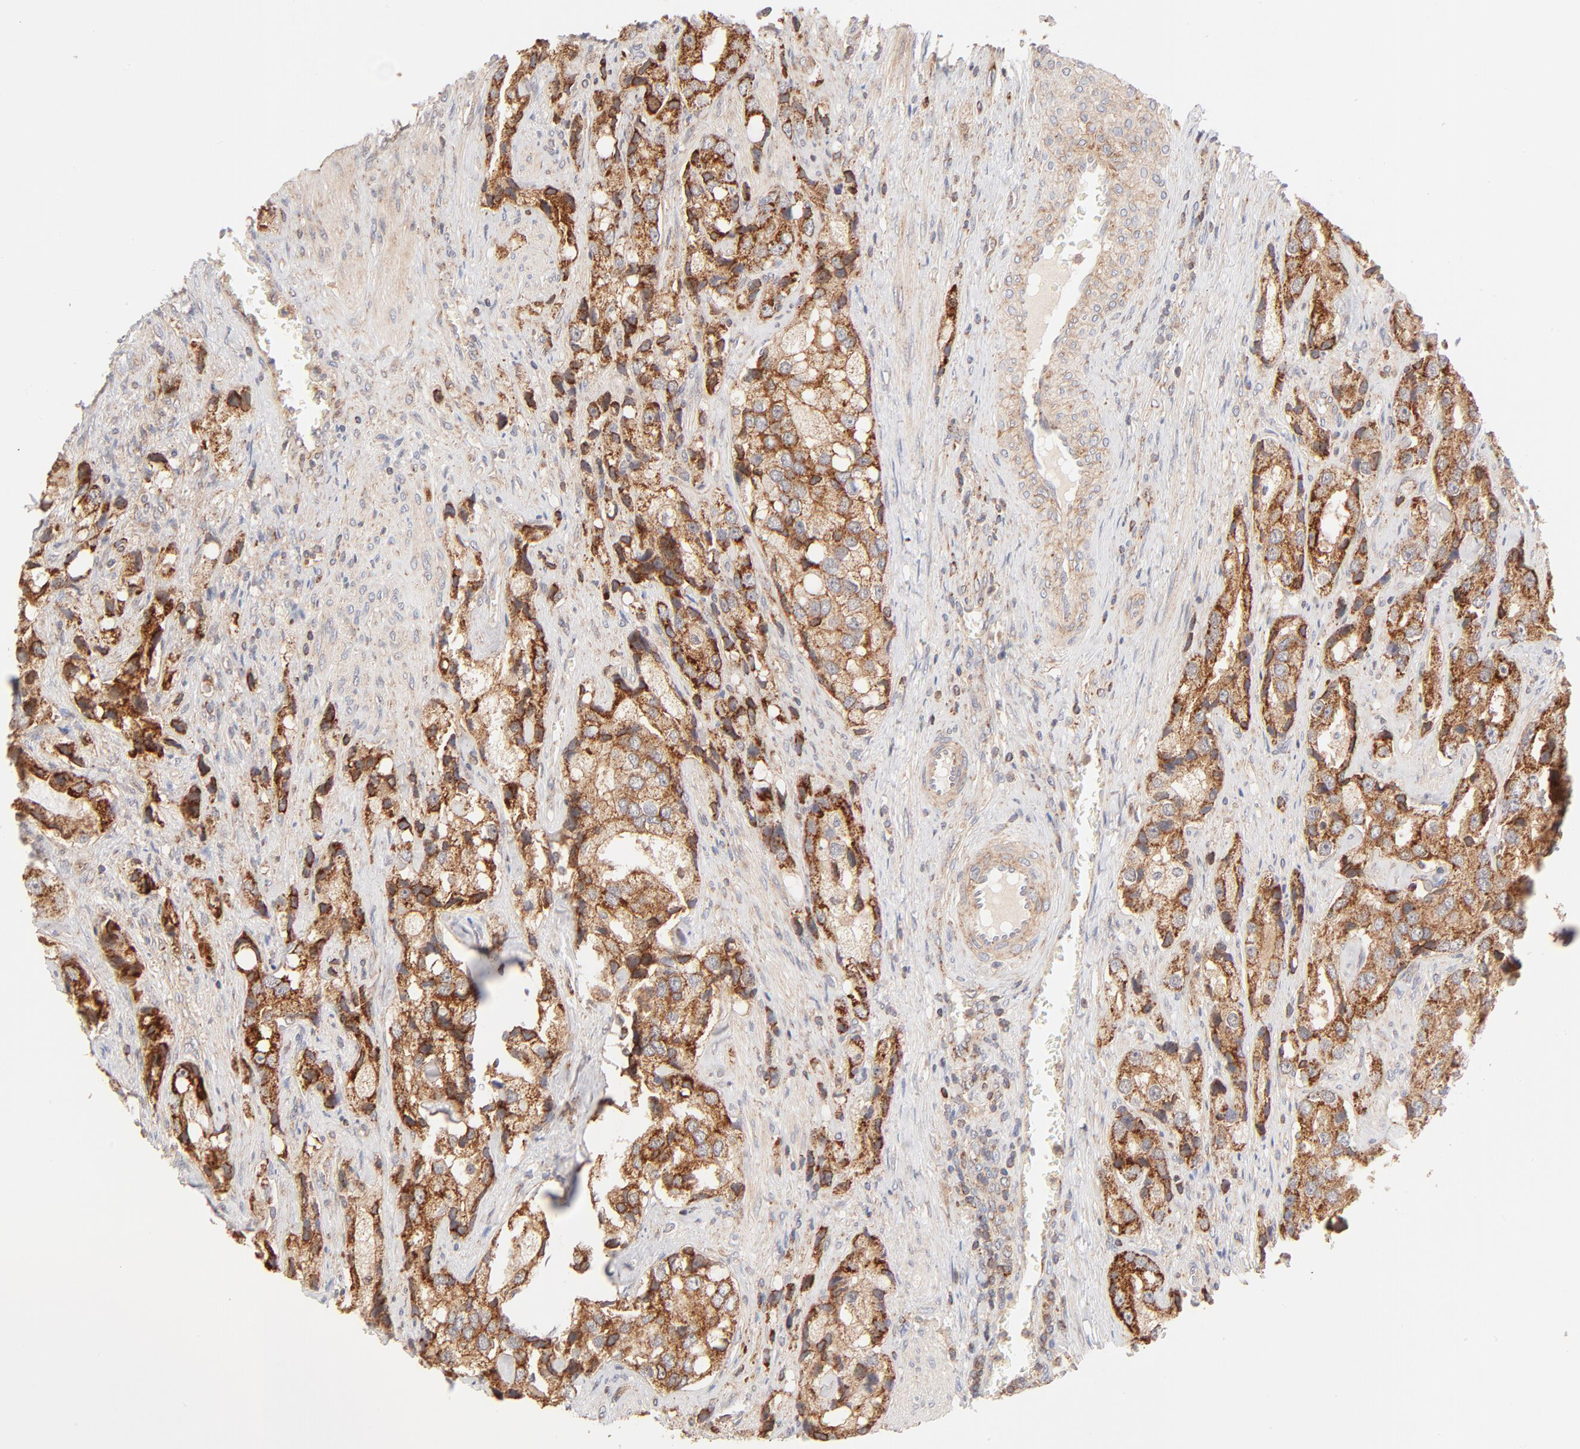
{"staining": {"intensity": "strong", "quantity": ">75%", "location": "cytoplasmic/membranous"}, "tissue": "prostate cancer", "cell_type": "Tumor cells", "image_type": "cancer", "snomed": [{"axis": "morphology", "description": "Adenocarcinoma, High grade"}, {"axis": "topography", "description": "Prostate"}], "caption": "DAB (3,3'-diaminobenzidine) immunohistochemical staining of prostate high-grade adenocarcinoma demonstrates strong cytoplasmic/membranous protein positivity in about >75% of tumor cells.", "gene": "CSPG4", "patient": {"sex": "male", "age": 63}}